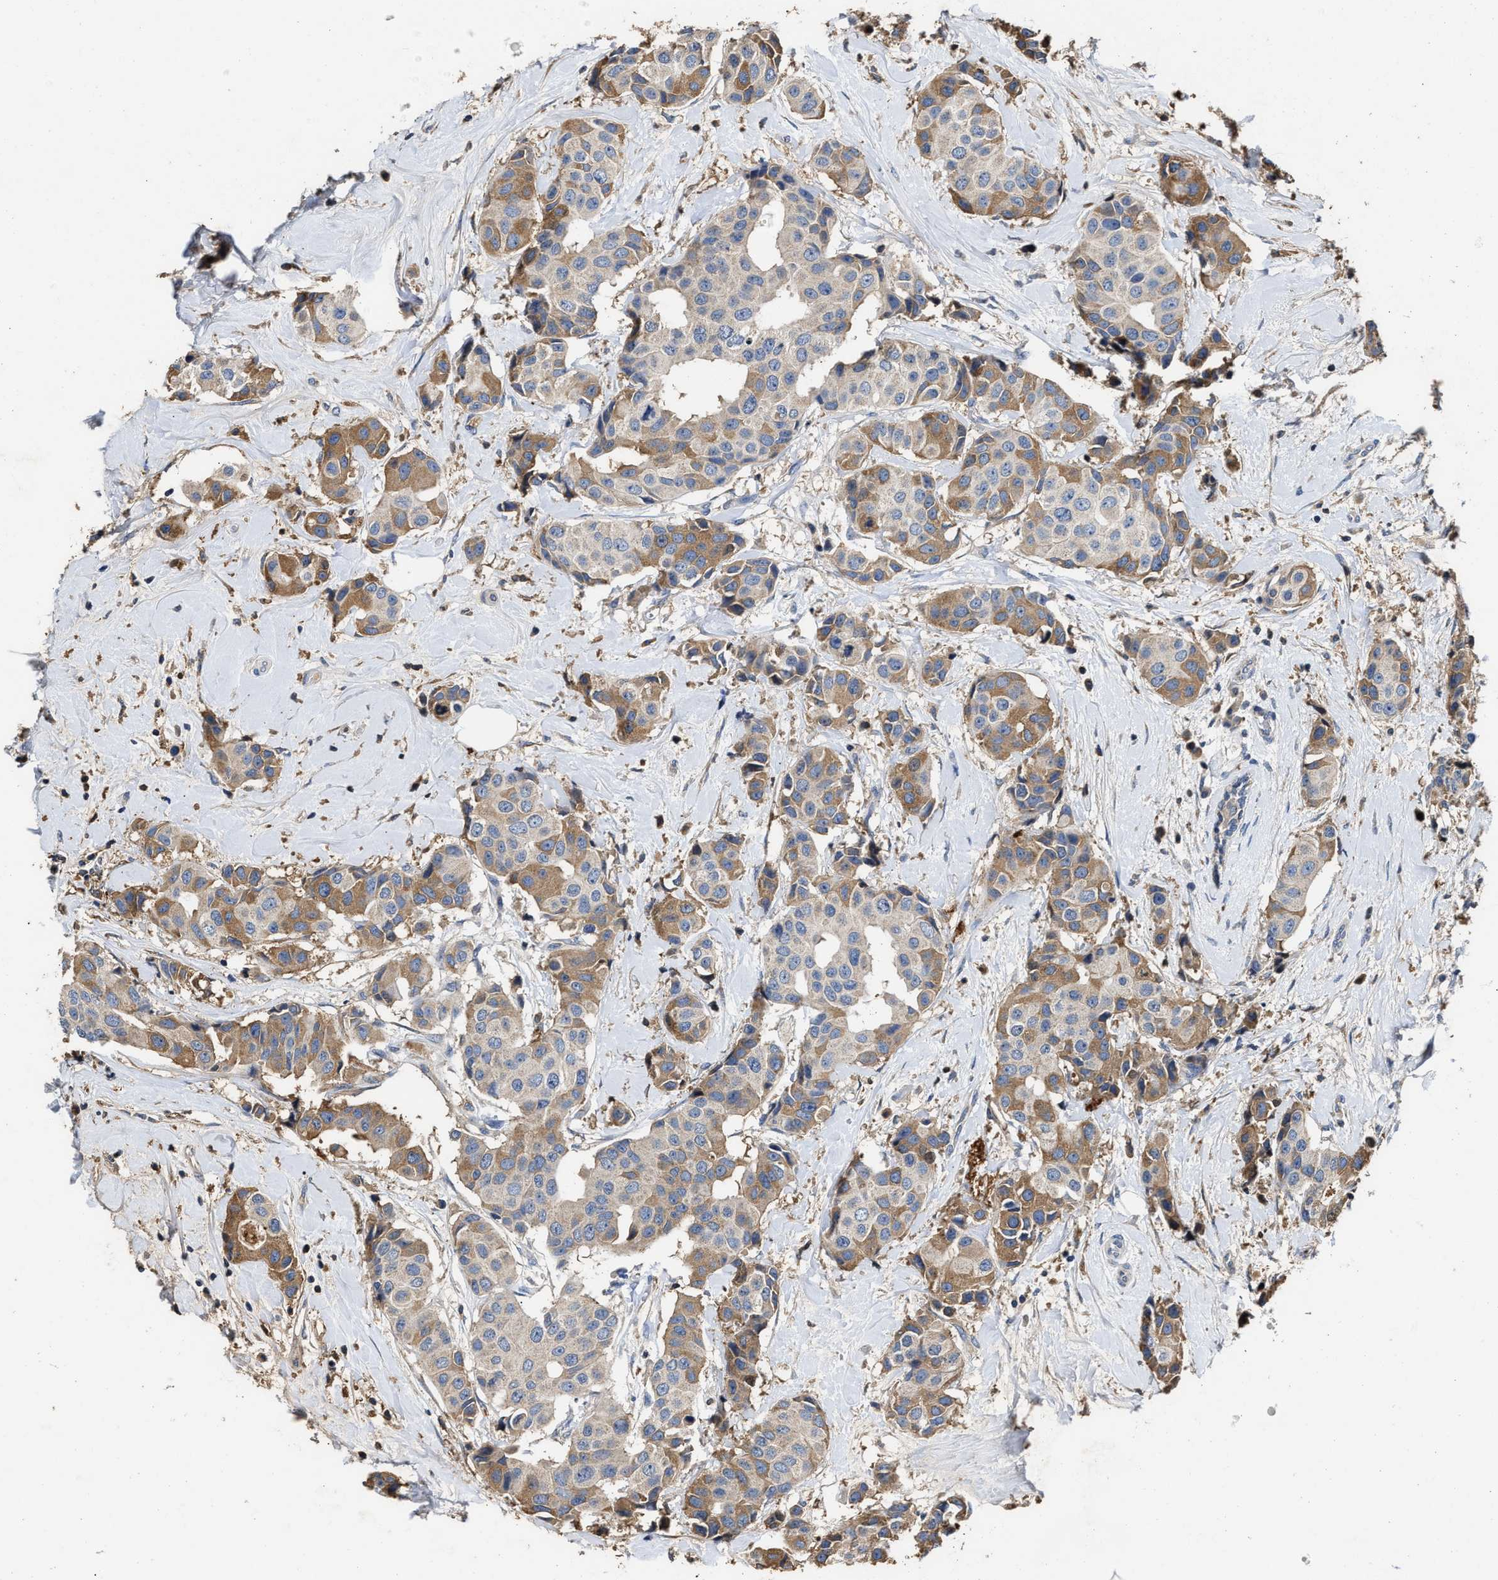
{"staining": {"intensity": "moderate", "quantity": "25%-75%", "location": "cytoplasmic/membranous"}, "tissue": "breast cancer", "cell_type": "Tumor cells", "image_type": "cancer", "snomed": [{"axis": "morphology", "description": "Normal tissue, NOS"}, {"axis": "morphology", "description": "Duct carcinoma"}, {"axis": "topography", "description": "Breast"}], "caption": "A high-resolution micrograph shows immunohistochemistry staining of intraductal carcinoma (breast), which reveals moderate cytoplasmic/membranous expression in approximately 25%-75% of tumor cells.", "gene": "C3", "patient": {"sex": "female", "age": 39}}